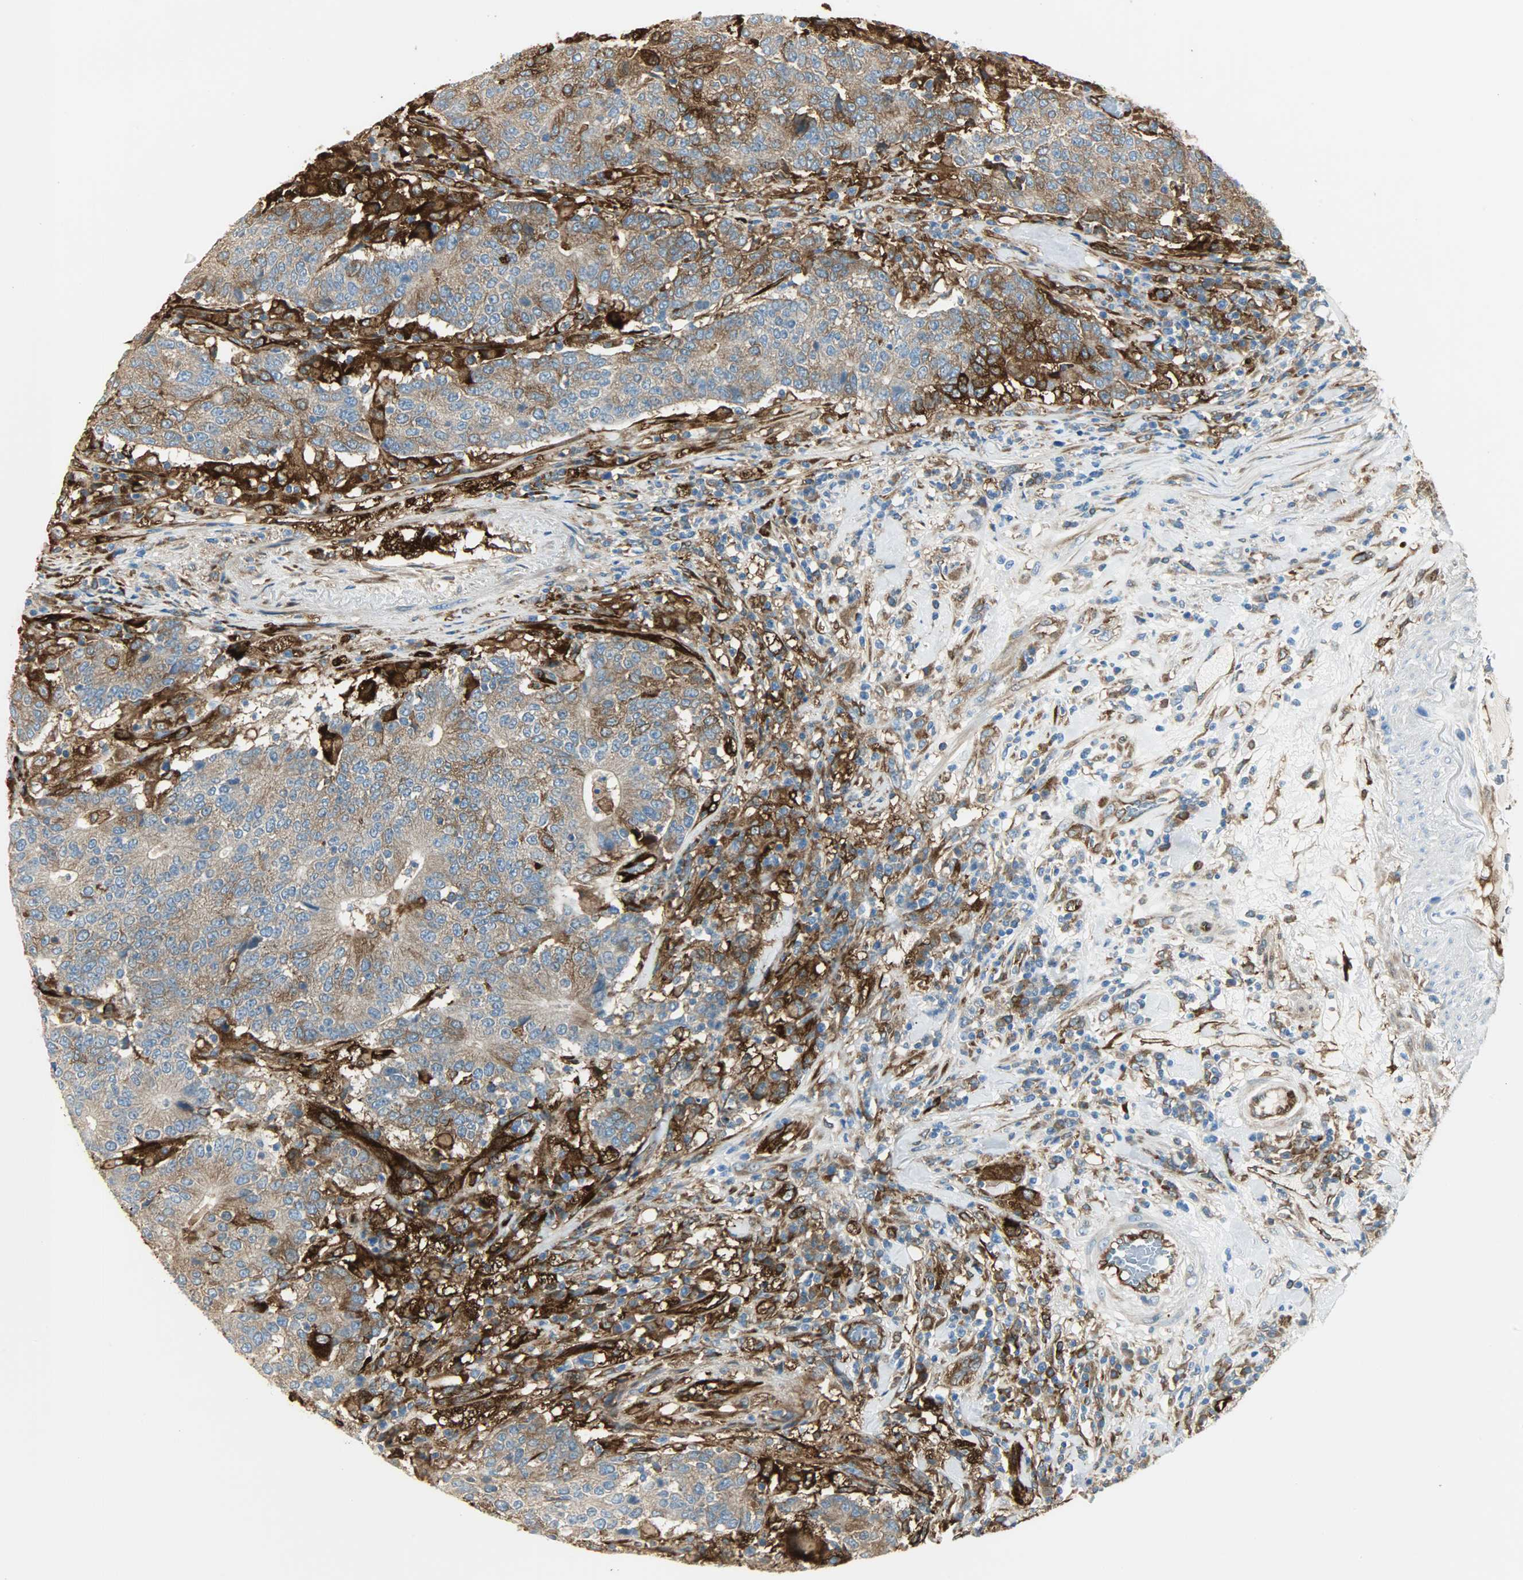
{"staining": {"intensity": "strong", "quantity": ">75%", "location": "cytoplasmic/membranous"}, "tissue": "colorectal cancer", "cell_type": "Tumor cells", "image_type": "cancer", "snomed": [{"axis": "morphology", "description": "Normal tissue, NOS"}, {"axis": "morphology", "description": "Adenocarcinoma, NOS"}, {"axis": "topography", "description": "Colon"}], "caption": "Human colorectal cancer (adenocarcinoma) stained with a brown dye reveals strong cytoplasmic/membranous positive positivity in approximately >75% of tumor cells.", "gene": "WARS1", "patient": {"sex": "female", "age": 75}}